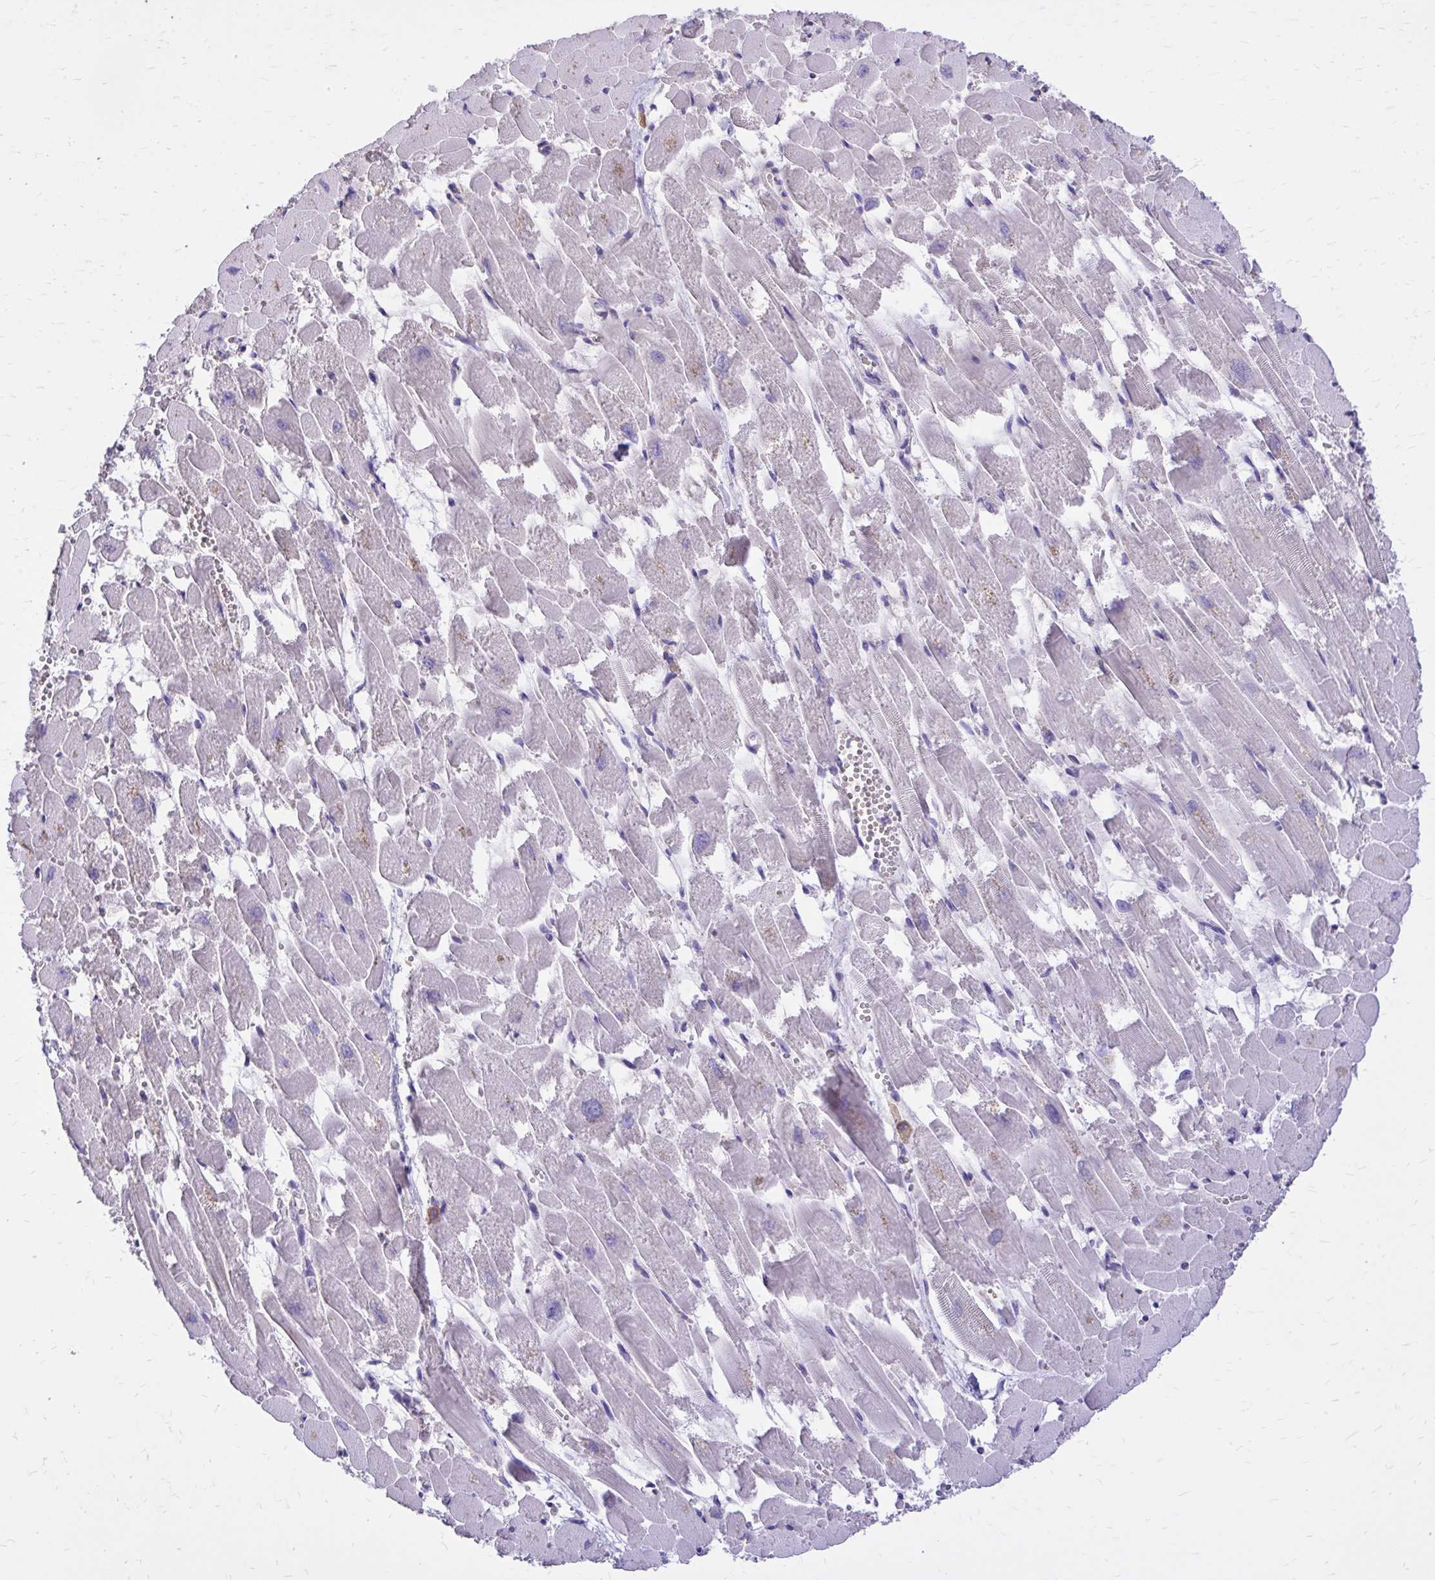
{"staining": {"intensity": "negative", "quantity": "none", "location": "none"}, "tissue": "heart muscle", "cell_type": "Cardiomyocytes", "image_type": "normal", "snomed": [{"axis": "morphology", "description": "Normal tissue, NOS"}, {"axis": "topography", "description": "Heart"}], "caption": "Immunohistochemical staining of normal human heart muscle exhibits no significant expression in cardiomyocytes. The staining is performed using DAB brown chromogen with nuclei counter-stained in using hematoxylin.", "gene": "EPB41L1", "patient": {"sex": "female", "age": 52}}